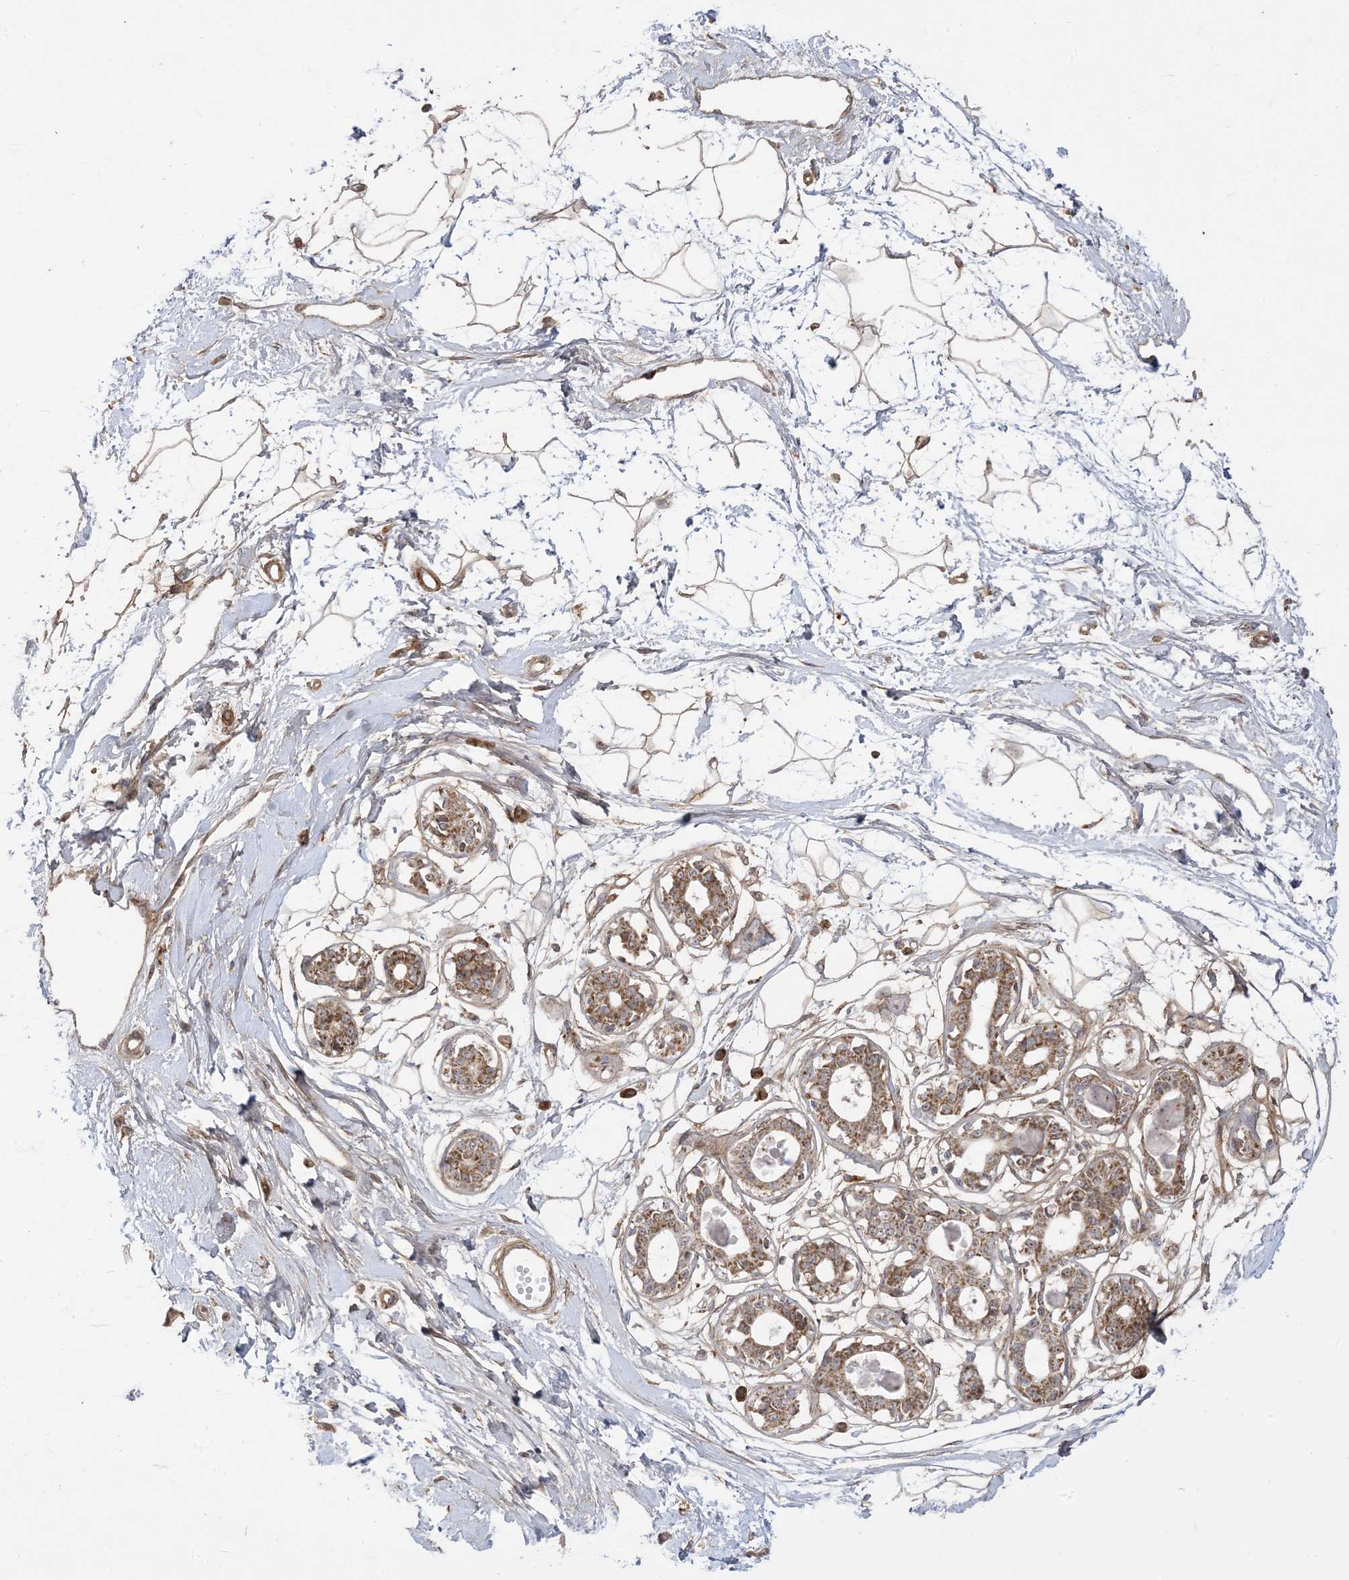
{"staining": {"intensity": "moderate", "quantity": ">75%", "location": "cytoplasmic/membranous"}, "tissue": "breast", "cell_type": "Adipocytes", "image_type": "normal", "snomed": [{"axis": "morphology", "description": "Normal tissue, NOS"}, {"axis": "topography", "description": "Breast"}], "caption": "Protein expression analysis of benign breast shows moderate cytoplasmic/membranous positivity in about >75% of adipocytes.", "gene": "SIRT3", "patient": {"sex": "female", "age": 45}}